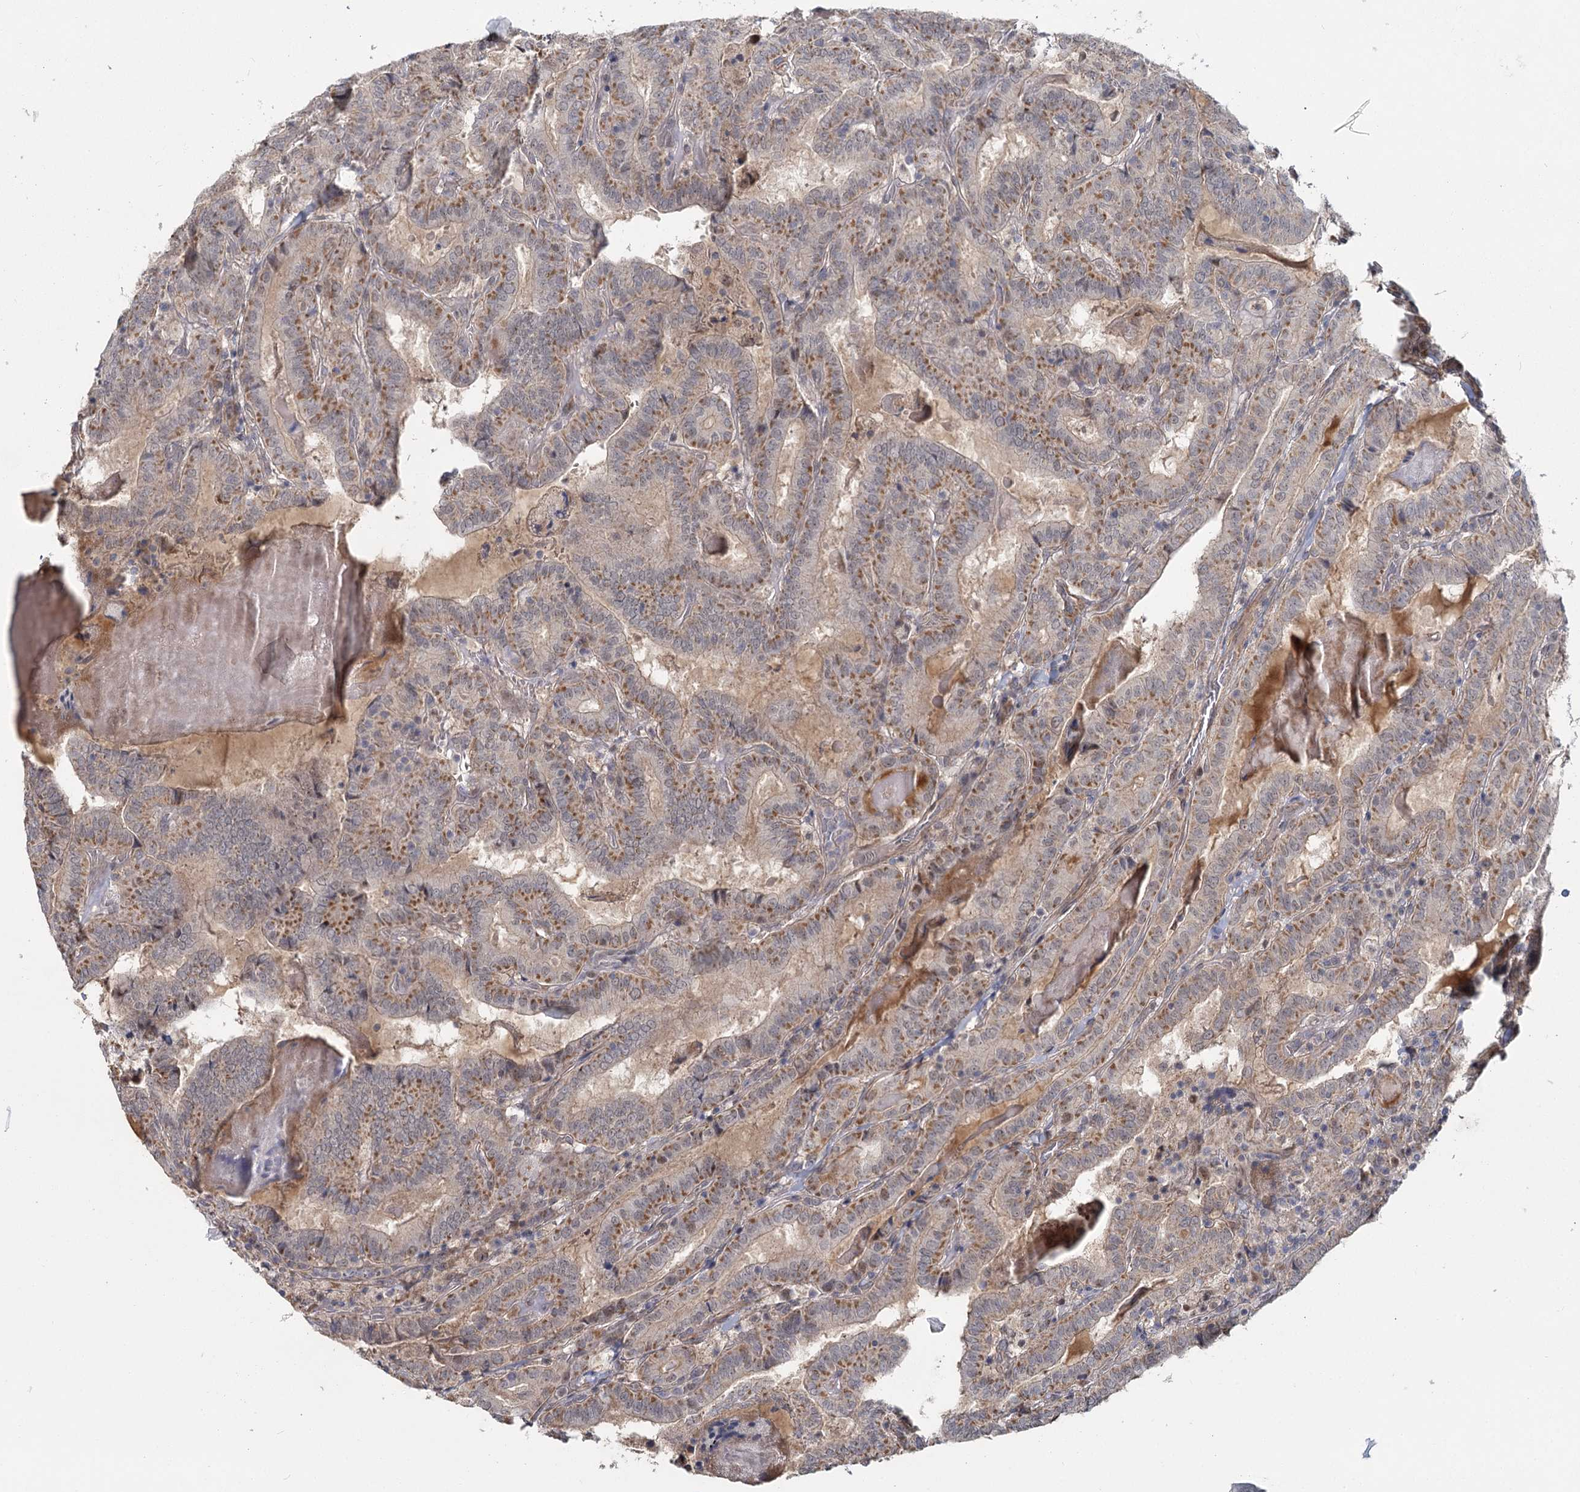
{"staining": {"intensity": "moderate", "quantity": "25%-75%", "location": "cytoplasmic/membranous"}, "tissue": "thyroid cancer", "cell_type": "Tumor cells", "image_type": "cancer", "snomed": [{"axis": "morphology", "description": "Papillary adenocarcinoma, NOS"}, {"axis": "topography", "description": "Thyroid gland"}], "caption": "Thyroid cancer tissue shows moderate cytoplasmic/membranous expression in approximately 25%-75% of tumor cells The staining was performed using DAB, with brown indicating positive protein expression. Nuclei are stained blue with hematoxylin.", "gene": "TBC1D9B", "patient": {"sex": "female", "age": 72}}